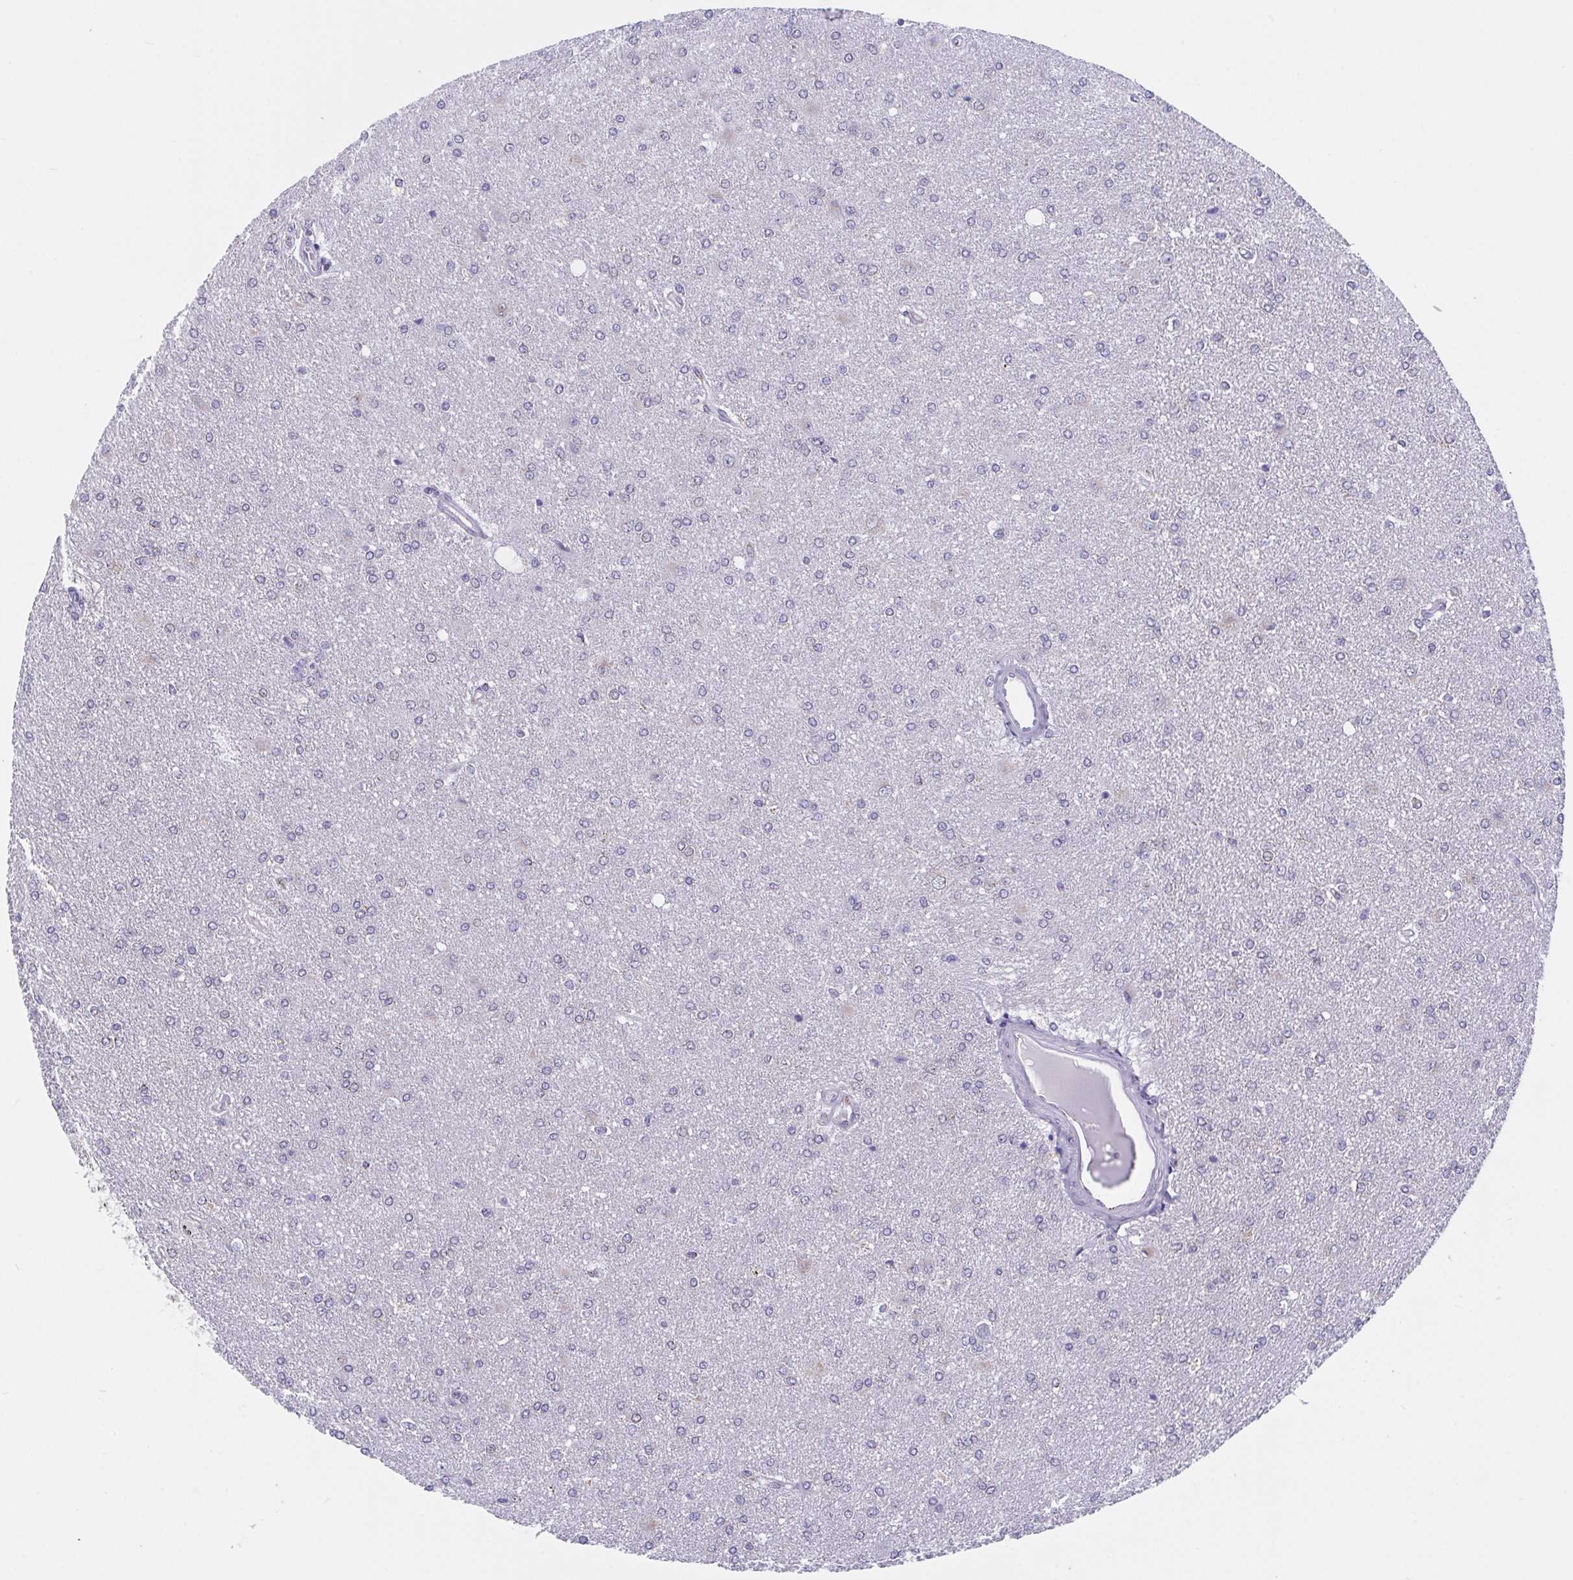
{"staining": {"intensity": "moderate", "quantity": "25%-75%", "location": "cytoplasmic/membranous"}, "tissue": "glioma", "cell_type": "Tumor cells", "image_type": "cancer", "snomed": [{"axis": "morphology", "description": "Glioma, malignant, High grade"}, {"axis": "topography", "description": "Brain"}], "caption": "Immunohistochemistry micrograph of neoplastic tissue: malignant glioma (high-grade) stained using IHC reveals medium levels of moderate protein expression localized specifically in the cytoplasmic/membranous of tumor cells, appearing as a cytoplasmic/membranous brown color.", "gene": "PROSER3", "patient": {"sex": "male", "age": 67}}